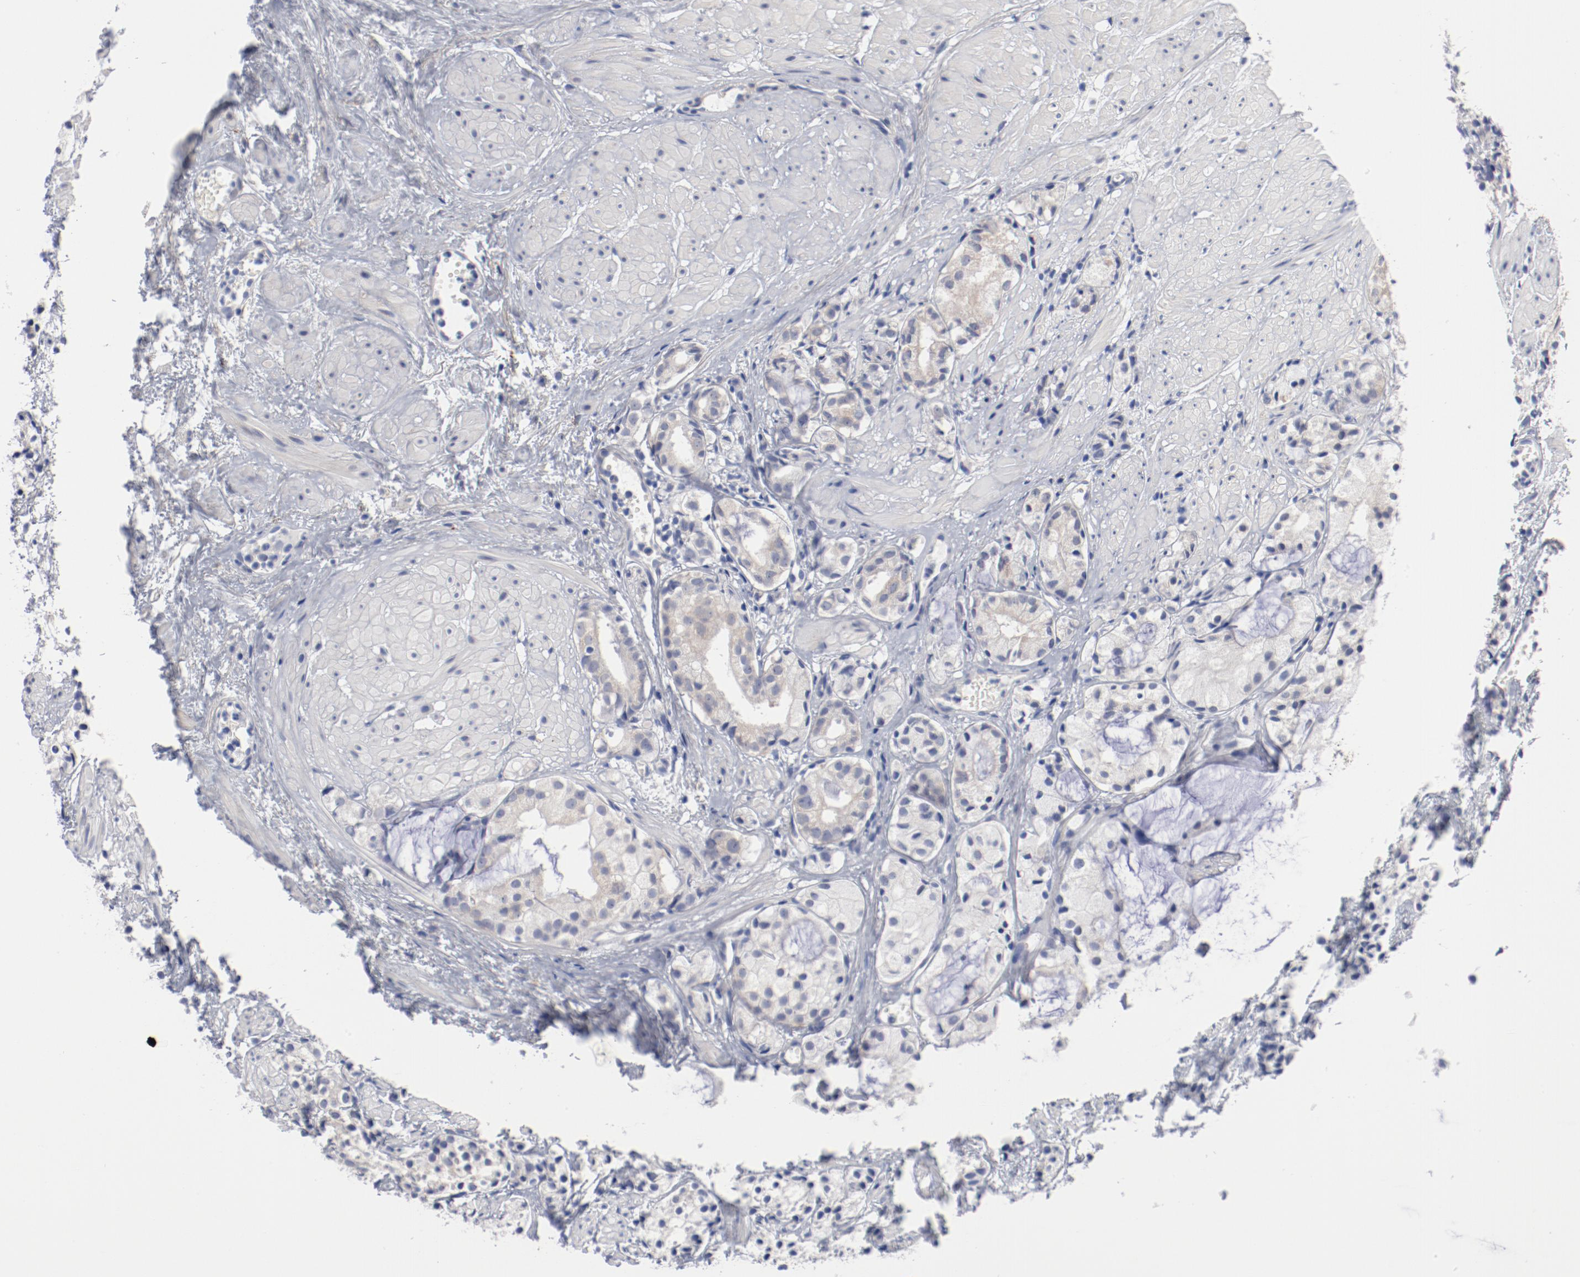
{"staining": {"intensity": "weak", "quantity": ">75%", "location": "cytoplasmic/membranous"}, "tissue": "prostate cancer", "cell_type": "Tumor cells", "image_type": "cancer", "snomed": [{"axis": "morphology", "description": "Adenocarcinoma, High grade"}, {"axis": "topography", "description": "Prostate"}], "caption": "The histopathology image shows immunohistochemical staining of prostate cancer. There is weak cytoplasmic/membranous positivity is seen in about >75% of tumor cells.", "gene": "GPR143", "patient": {"sex": "male", "age": 85}}